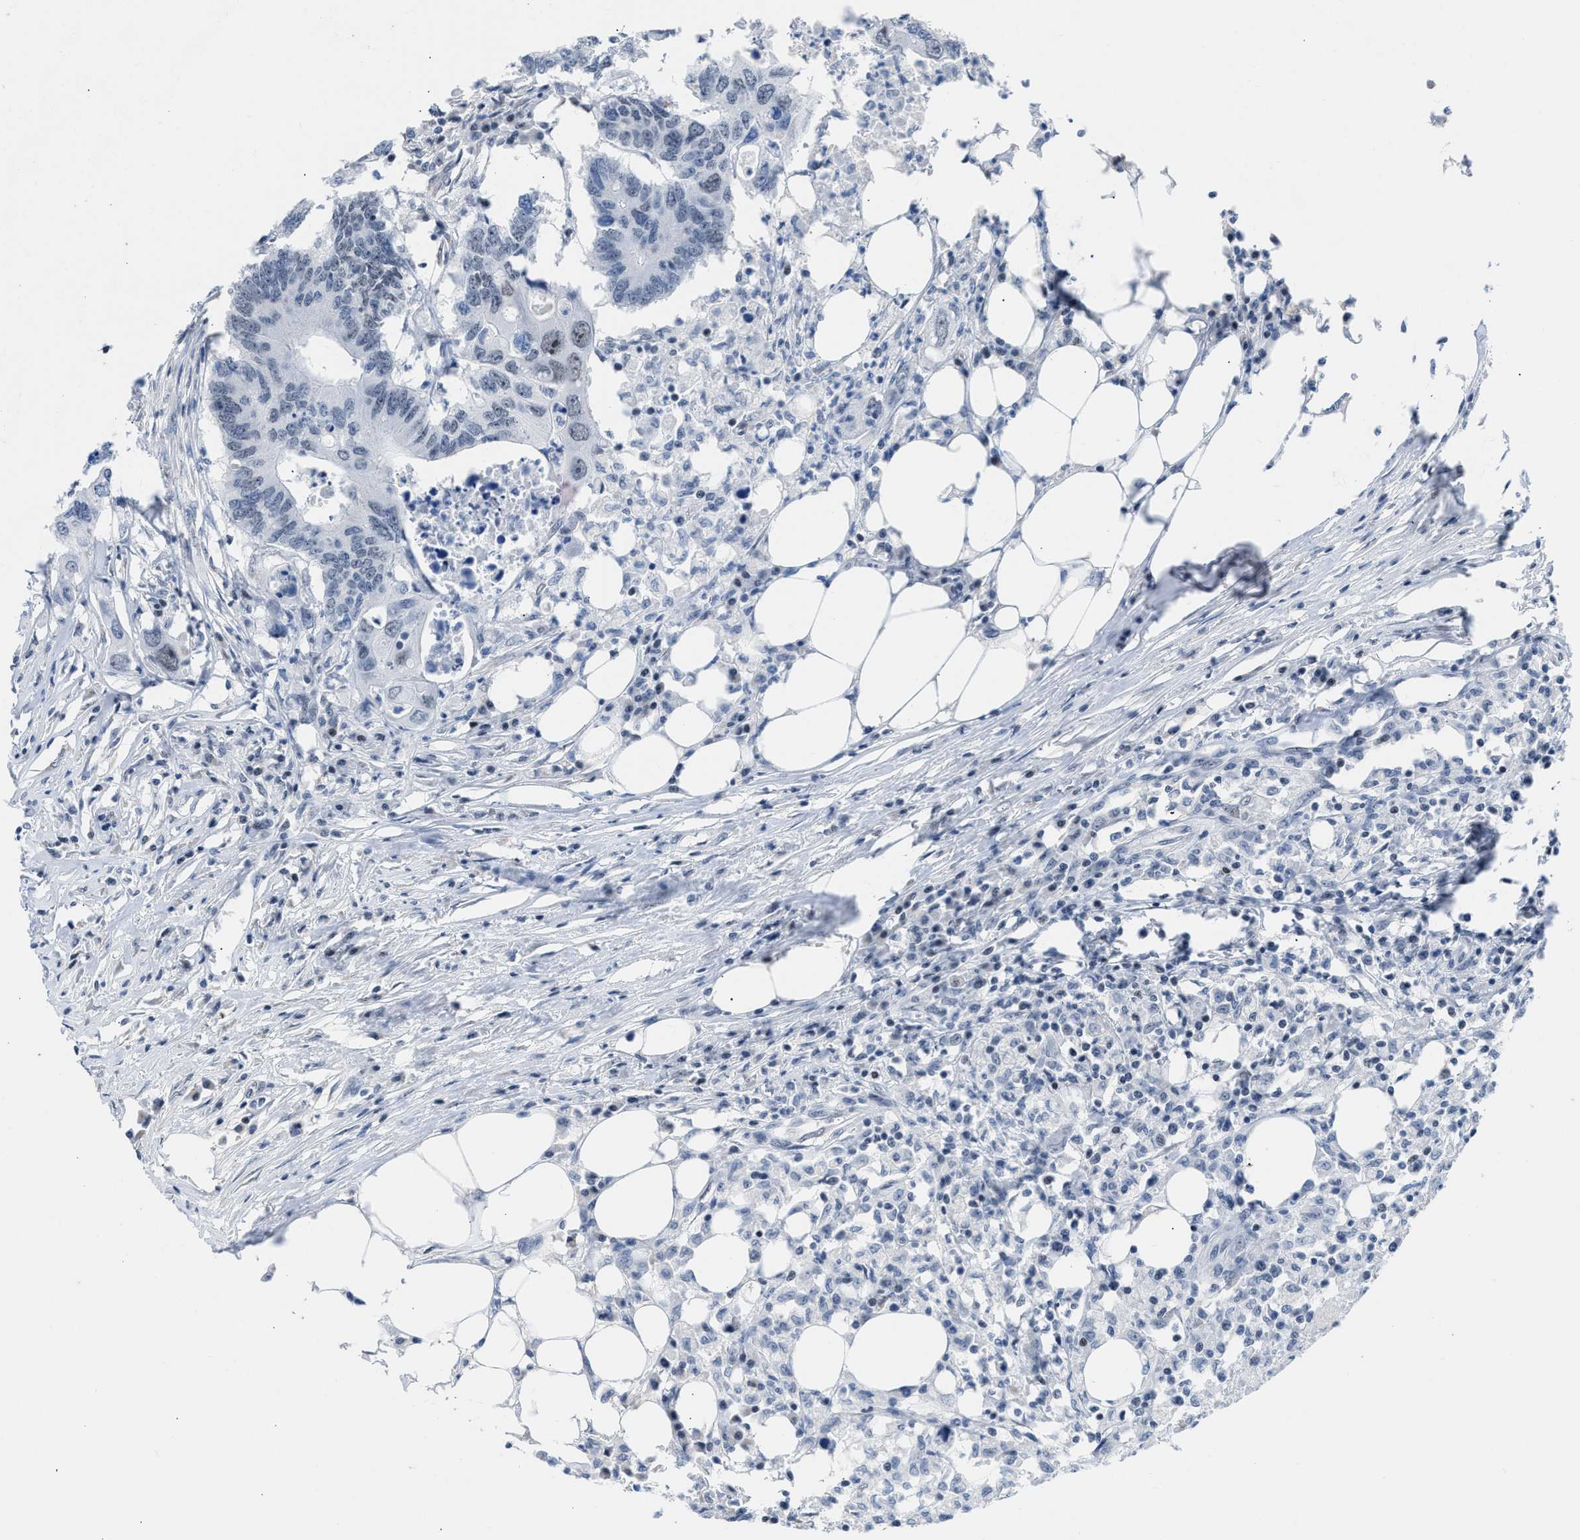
{"staining": {"intensity": "negative", "quantity": "none", "location": "none"}, "tissue": "colorectal cancer", "cell_type": "Tumor cells", "image_type": "cancer", "snomed": [{"axis": "morphology", "description": "Adenocarcinoma, NOS"}, {"axis": "topography", "description": "Colon"}], "caption": "A high-resolution histopathology image shows immunohistochemistry staining of colorectal cancer (adenocarcinoma), which shows no significant positivity in tumor cells.", "gene": "TERF2IP", "patient": {"sex": "male", "age": 71}}